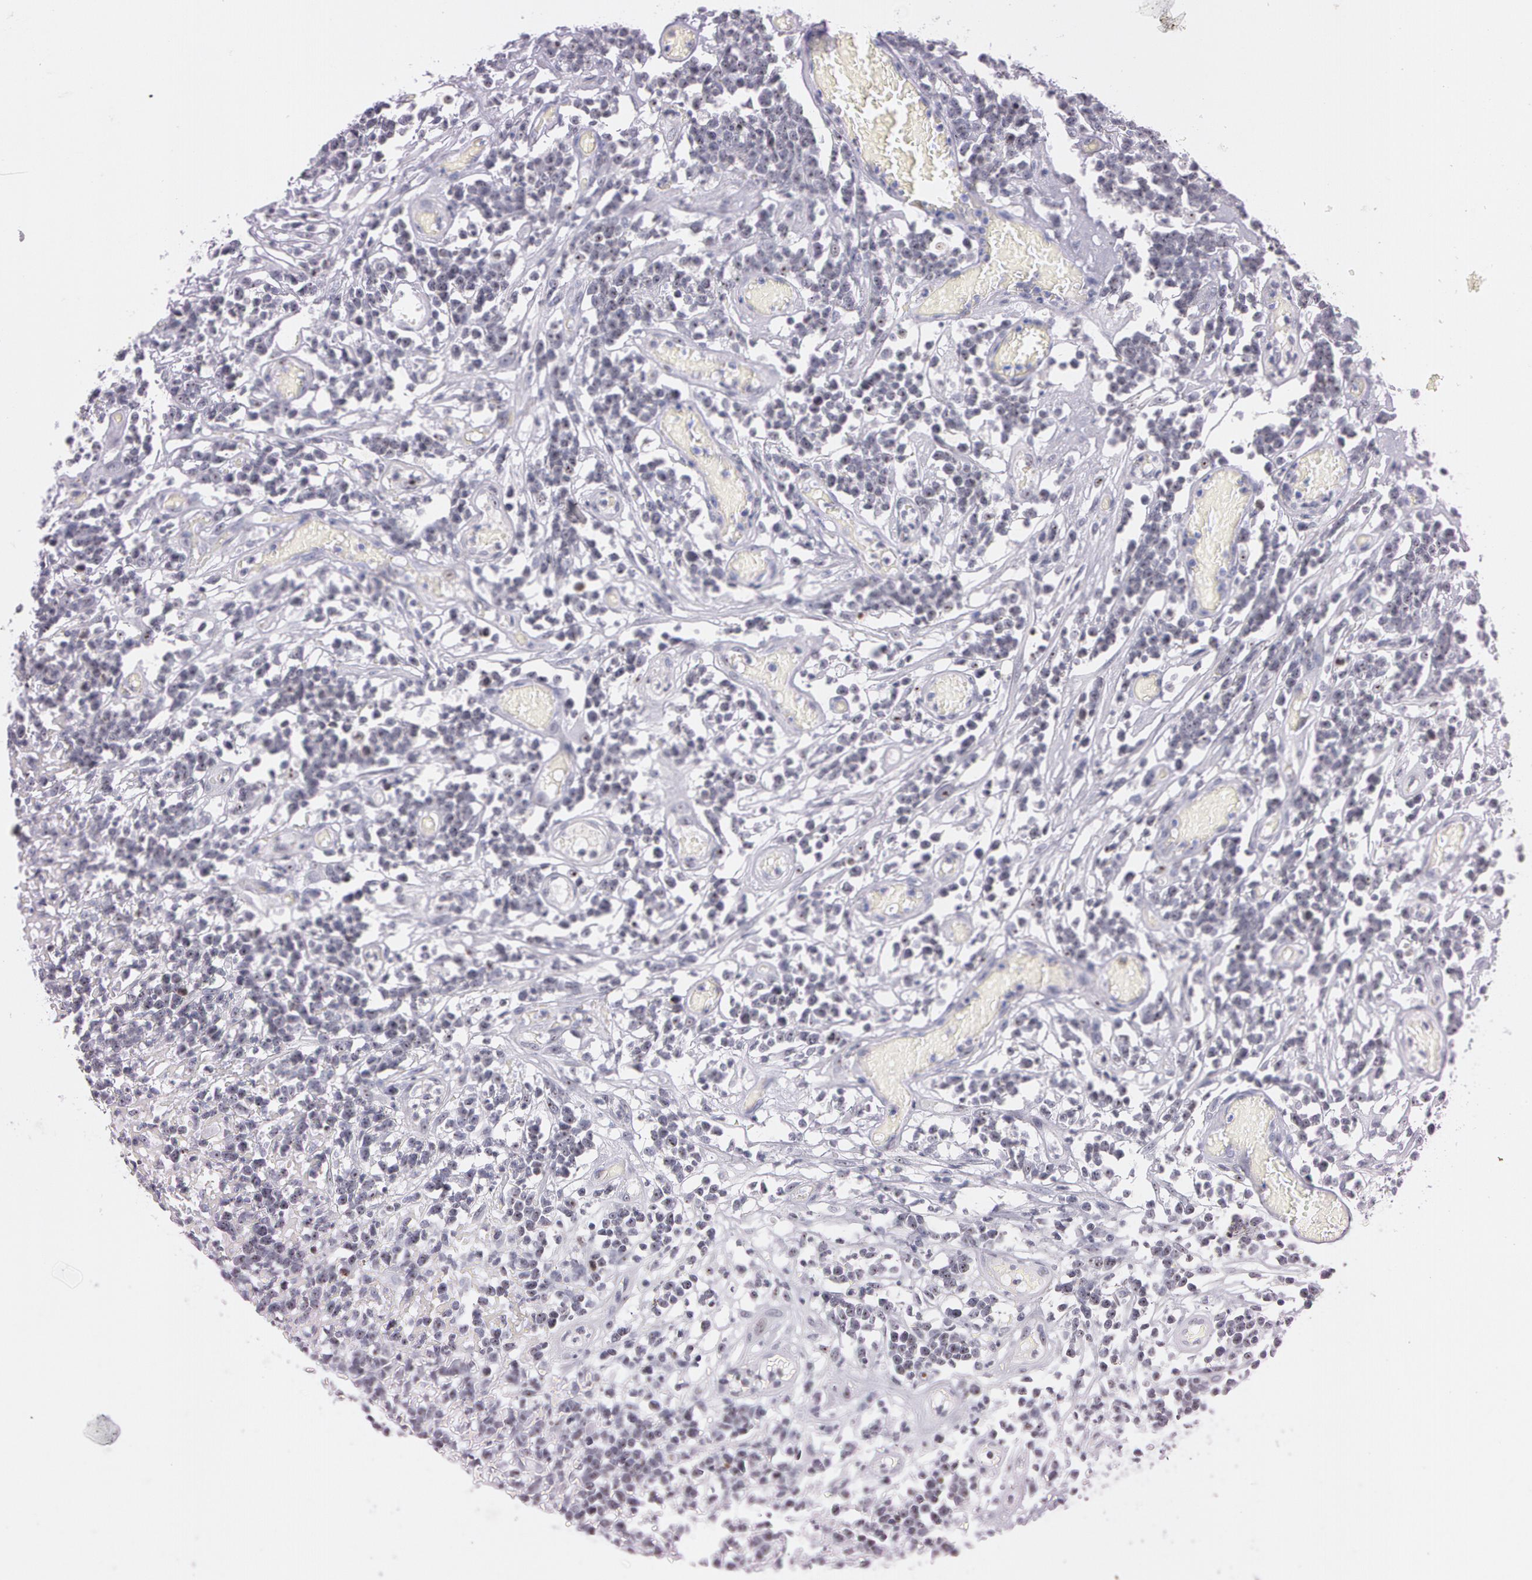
{"staining": {"intensity": "negative", "quantity": "none", "location": "none"}, "tissue": "lymphoma", "cell_type": "Tumor cells", "image_type": "cancer", "snomed": [{"axis": "morphology", "description": "Malignant lymphoma, non-Hodgkin's type, High grade"}, {"axis": "topography", "description": "Colon"}], "caption": "This is a photomicrograph of immunohistochemistry (IHC) staining of malignant lymphoma, non-Hodgkin's type (high-grade), which shows no positivity in tumor cells.", "gene": "FBL", "patient": {"sex": "male", "age": 82}}